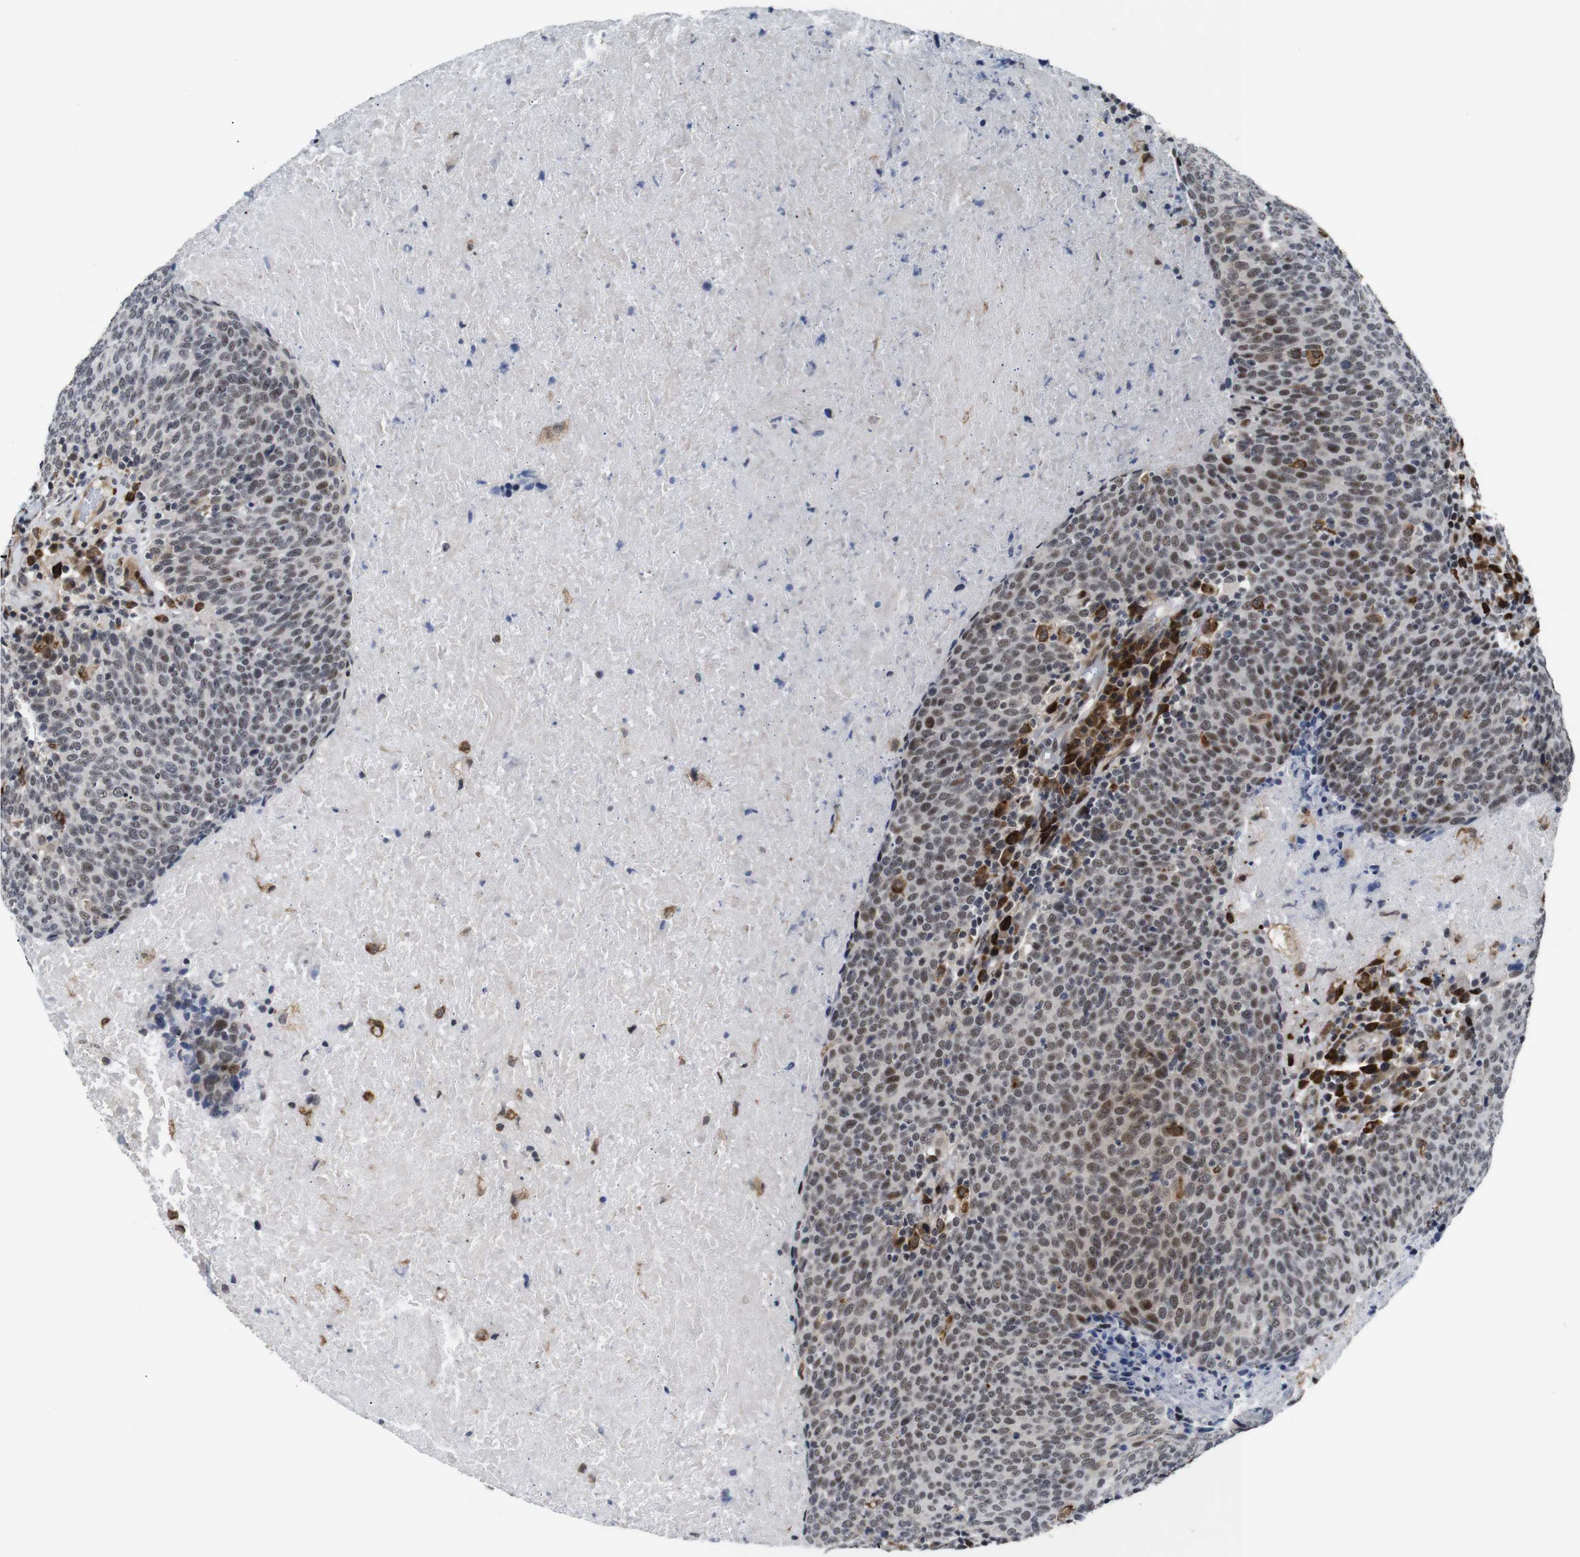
{"staining": {"intensity": "moderate", "quantity": ">75%", "location": "nuclear"}, "tissue": "head and neck cancer", "cell_type": "Tumor cells", "image_type": "cancer", "snomed": [{"axis": "morphology", "description": "Squamous cell carcinoma, NOS"}, {"axis": "morphology", "description": "Squamous cell carcinoma, metastatic, NOS"}, {"axis": "topography", "description": "Lymph node"}, {"axis": "topography", "description": "Head-Neck"}], "caption": "This image reveals immunohistochemistry (IHC) staining of head and neck cancer (metastatic squamous cell carcinoma), with medium moderate nuclear positivity in approximately >75% of tumor cells.", "gene": "EIF4G1", "patient": {"sex": "male", "age": 62}}